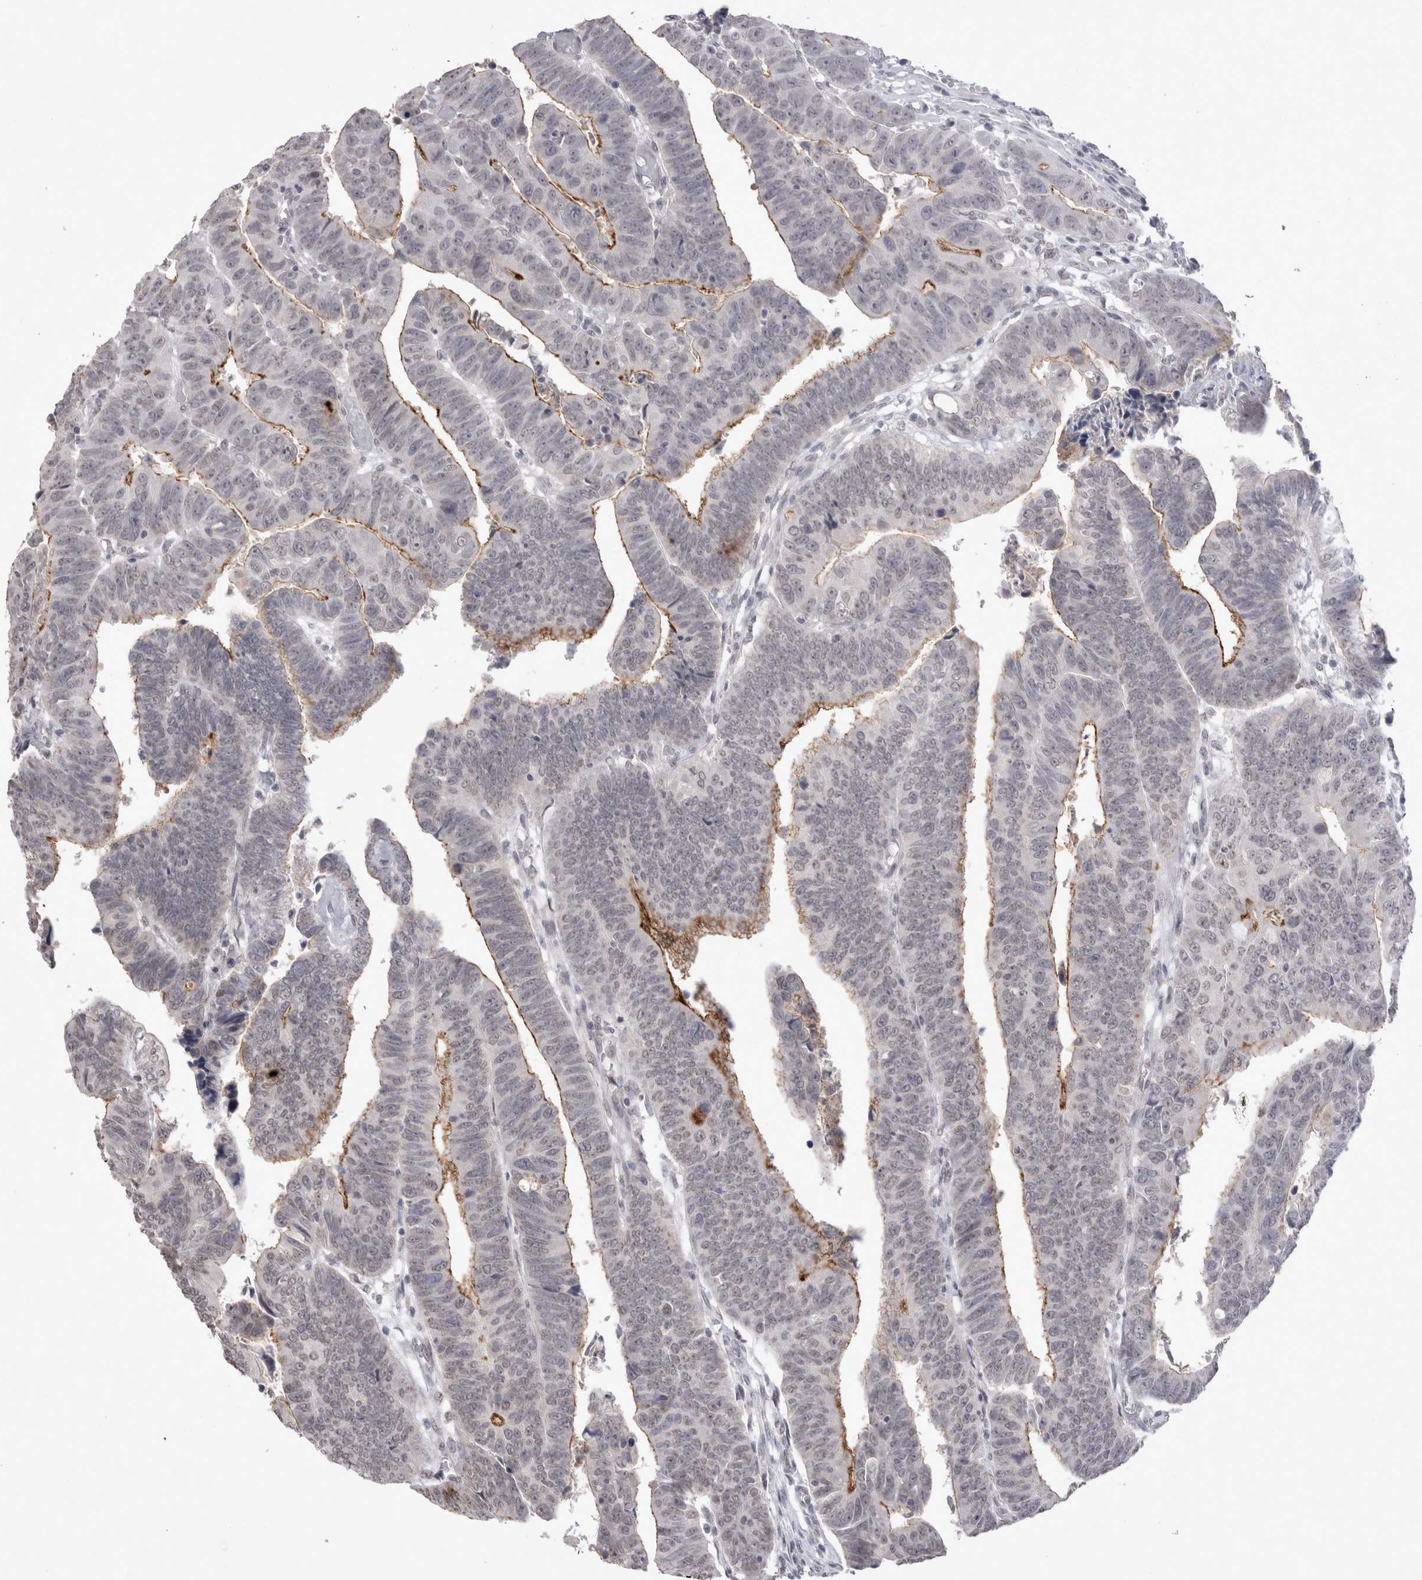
{"staining": {"intensity": "moderate", "quantity": "<25%", "location": "cytoplasmic/membranous"}, "tissue": "colorectal cancer", "cell_type": "Tumor cells", "image_type": "cancer", "snomed": [{"axis": "morphology", "description": "Adenocarcinoma, NOS"}, {"axis": "topography", "description": "Rectum"}], "caption": "High-power microscopy captured an immunohistochemistry (IHC) photomicrograph of colorectal adenocarcinoma, revealing moderate cytoplasmic/membranous positivity in about <25% of tumor cells. The staining is performed using DAB (3,3'-diaminobenzidine) brown chromogen to label protein expression. The nuclei are counter-stained blue using hematoxylin.", "gene": "DDX4", "patient": {"sex": "female", "age": 65}}